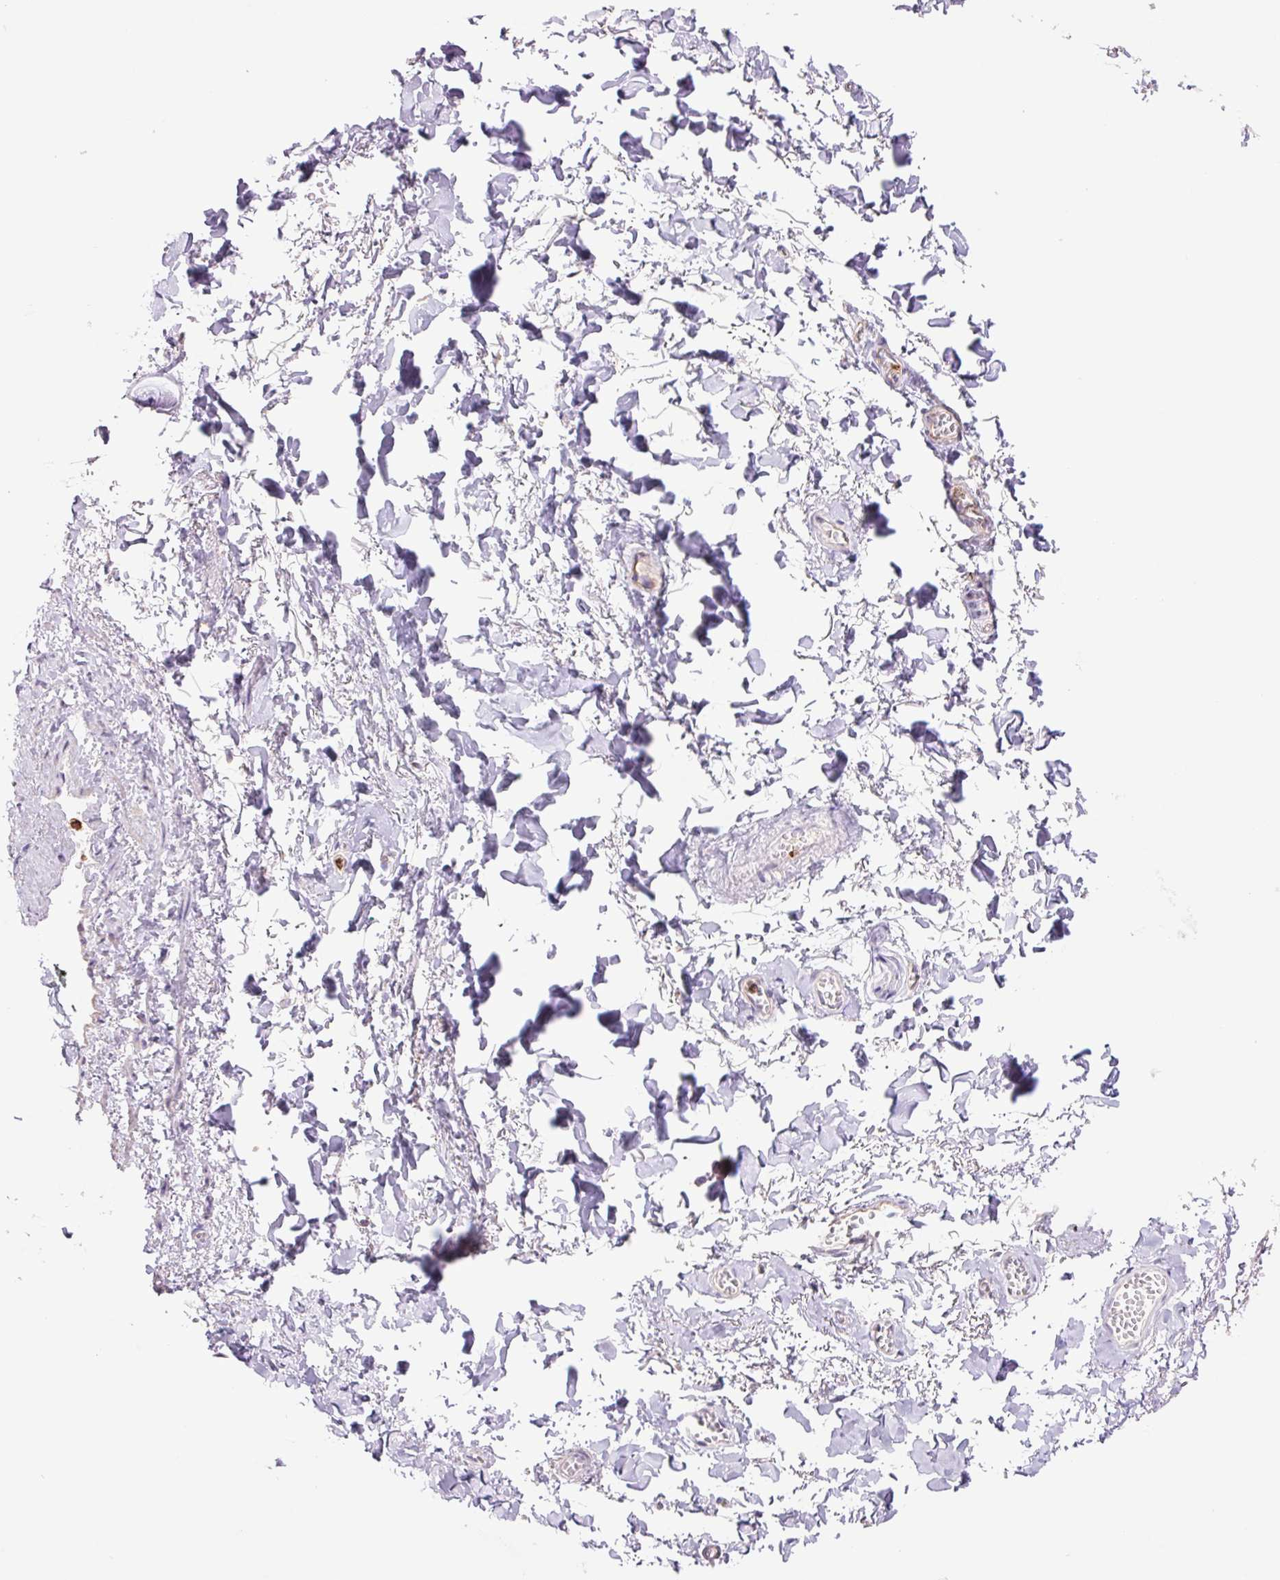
{"staining": {"intensity": "negative", "quantity": "none", "location": "none"}, "tissue": "adipose tissue", "cell_type": "Adipocytes", "image_type": "normal", "snomed": [{"axis": "morphology", "description": "Normal tissue, NOS"}, {"axis": "topography", "description": "Vulva"}, {"axis": "topography", "description": "Vagina"}, {"axis": "topography", "description": "Peripheral nerve tissue"}], "caption": "Adipocytes show no significant protein expression in normal adipose tissue. (DAB IHC with hematoxylin counter stain).", "gene": "SH2D6", "patient": {"sex": "female", "age": 66}}